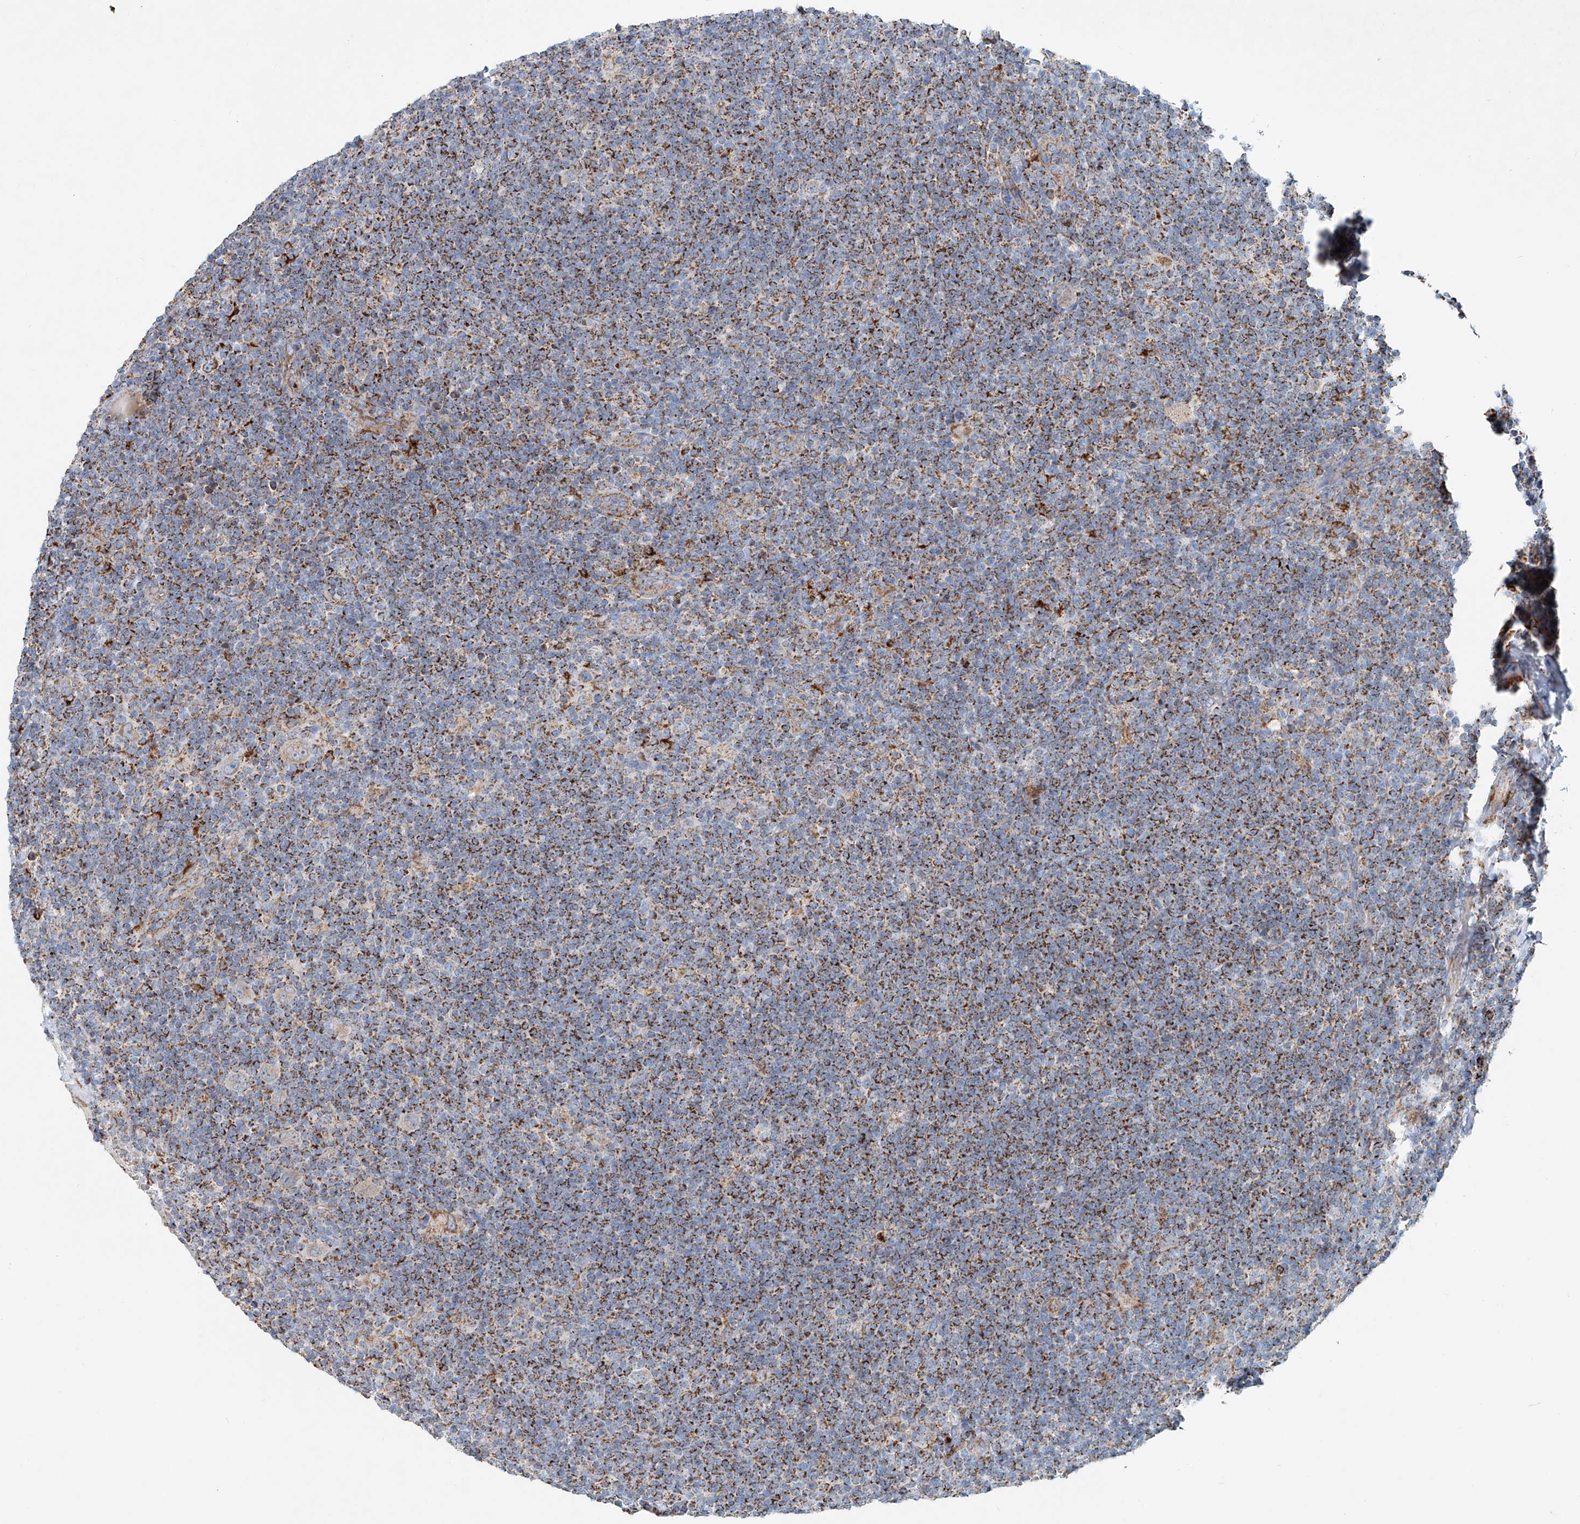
{"staining": {"intensity": "moderate", "quantity": "<25%", "location": "cytoplasmic/membranous"}, "tissue": "lymphoma", "cell_type": "Tumor cells", "image_type": "cancer", "snomed": [{"axis": "morphology", "description": "Hodgkin's disease, NOS"}, {"axis": "topography", "description": "Lymph node"}], "caption": "High-magnification brightfield microscopy of Hodgkin's disease stained with DAB (3,3'-diaminobenzidine) (brown) and counterstained with hematoxylin (blue). tumor cells exhibit moderate cytoplasmic/membranous positivity is appreciated in about<25% of cells.", "gene": "CARD10", "patient": {"sex": "female", "age": 57}}